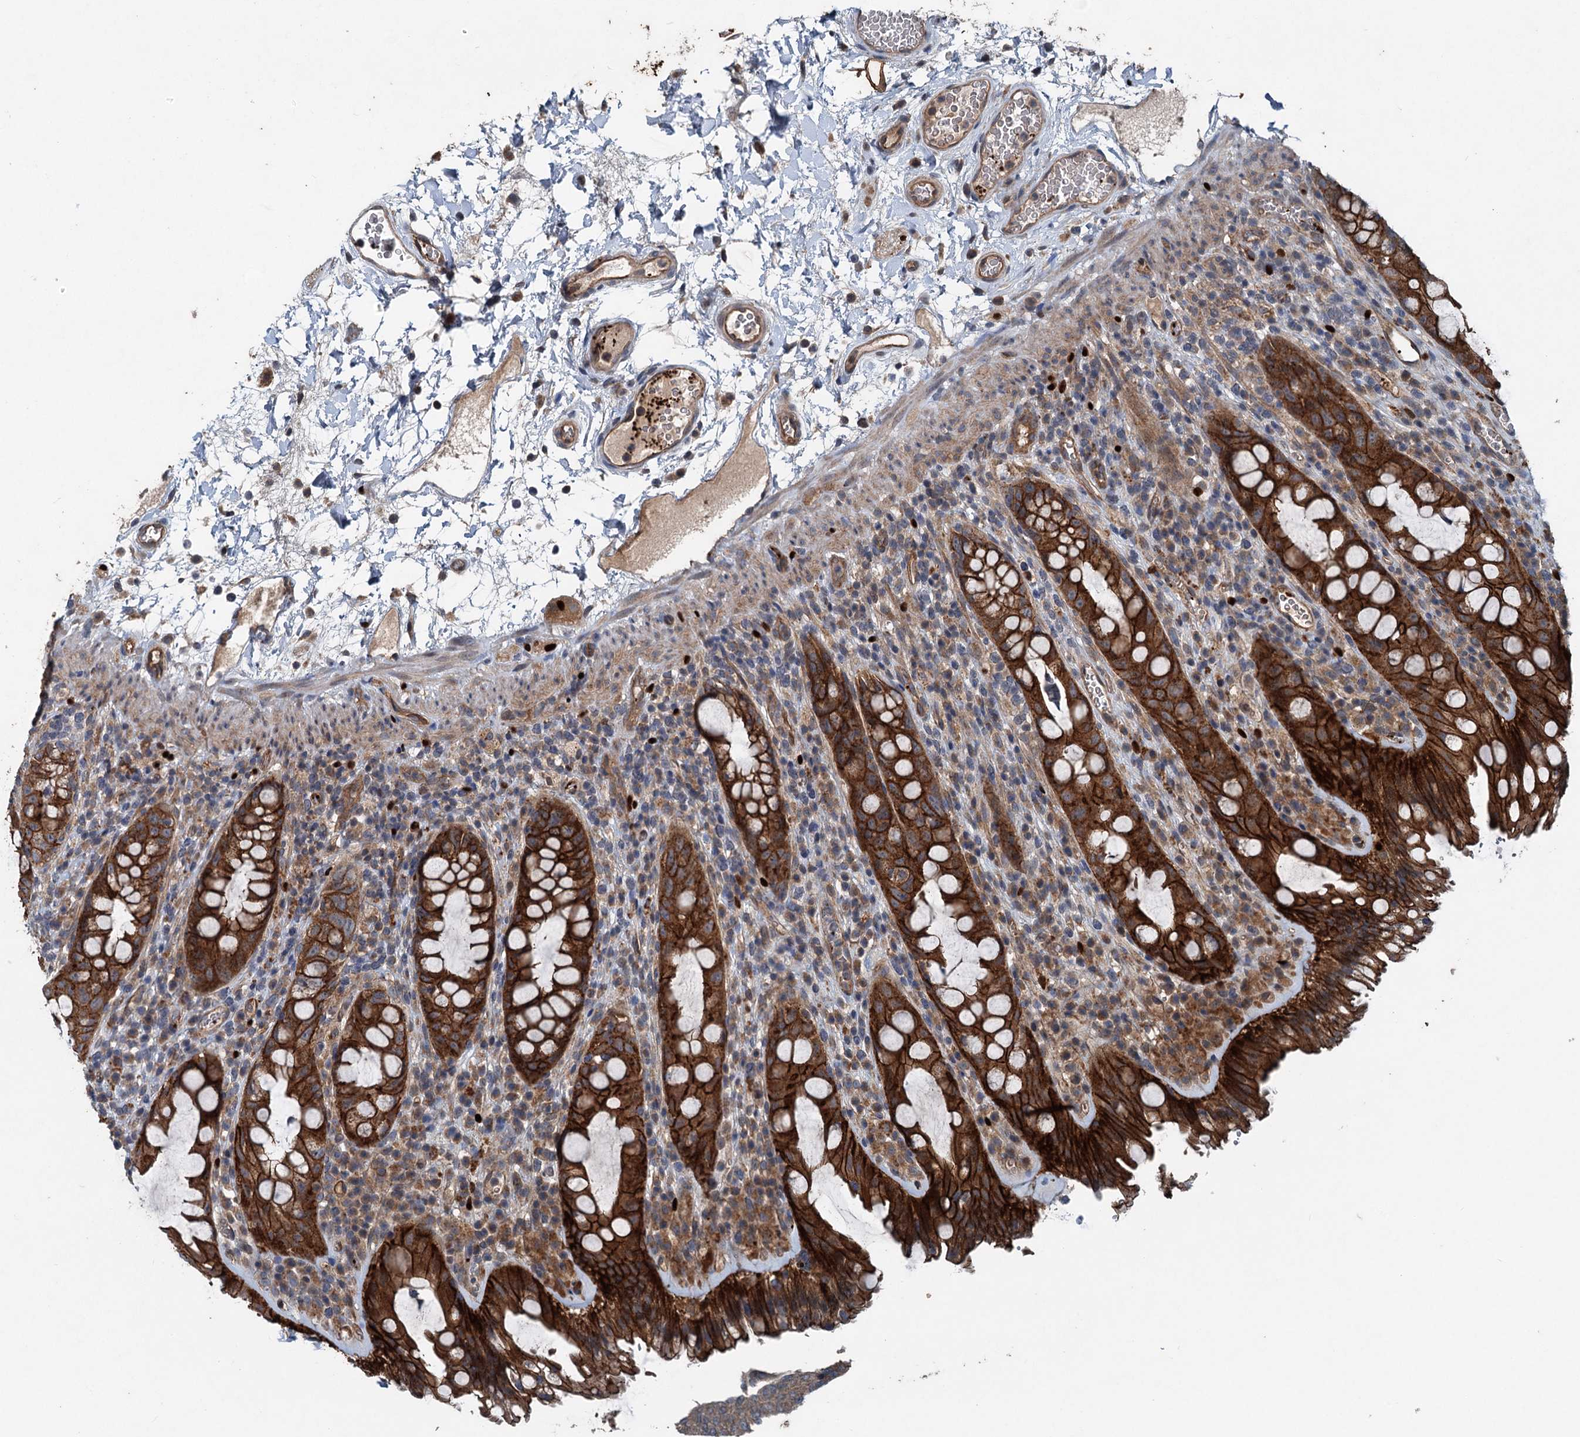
{"staining": {"intensity": "strong", "quantity": ">75%", "location": "cytoplasmic/membranous"}, "tissue": "rectum", "cell_type": "Glandular cells", "image_type": "normal", "snomed": [{"axis": "morphology", "description": "Normal tissue, NOS"}, {"axis": "topography", "description": "Rectum"}], "caption": "This histopathology image reveals IHC staining of normal human rectum, with high strong cytoplasmic/membranous expression in about >75% of glandular cells.", "gene": "N4BP2L2", "patient": {"sex": "female", "age": 57}}